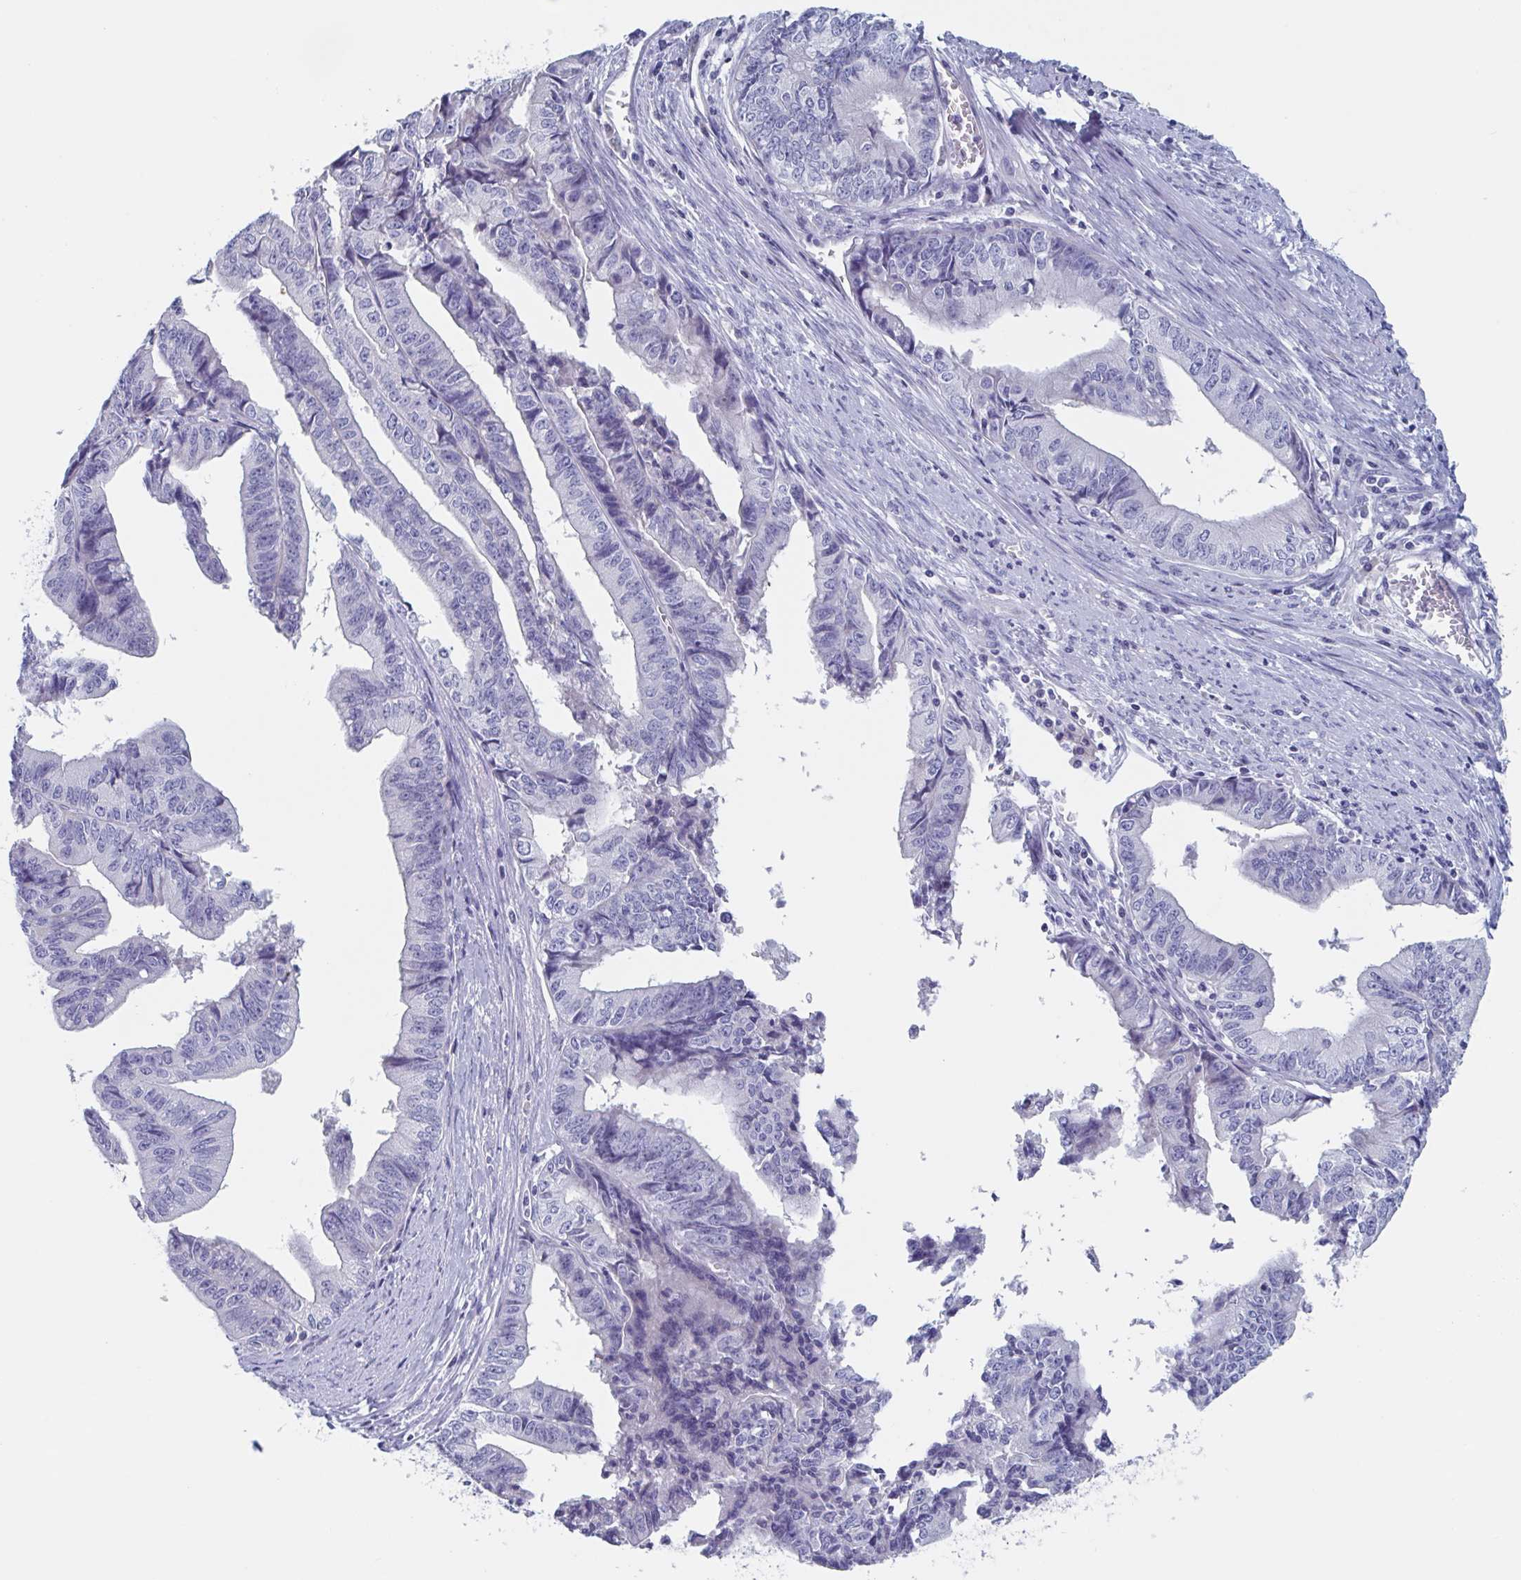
{"staining": {"intensity": "negative", "quantity": "none", "location": "none"}, "tissue": "endometrial cancer", "cell_type": "Tumor cells", "image_type": "cancer", "snomed": [{"axis": "morphology", "description": "Adenocarcinoma, NOS"}, {"axis": "topography", "description": "Endometrium"}], "caption": "IHC of adenocarcinoma (endometrial) shows no expression in tumor cells.", "gene": "DPEP3", "patient": {"sex": "female", "age": 65}}